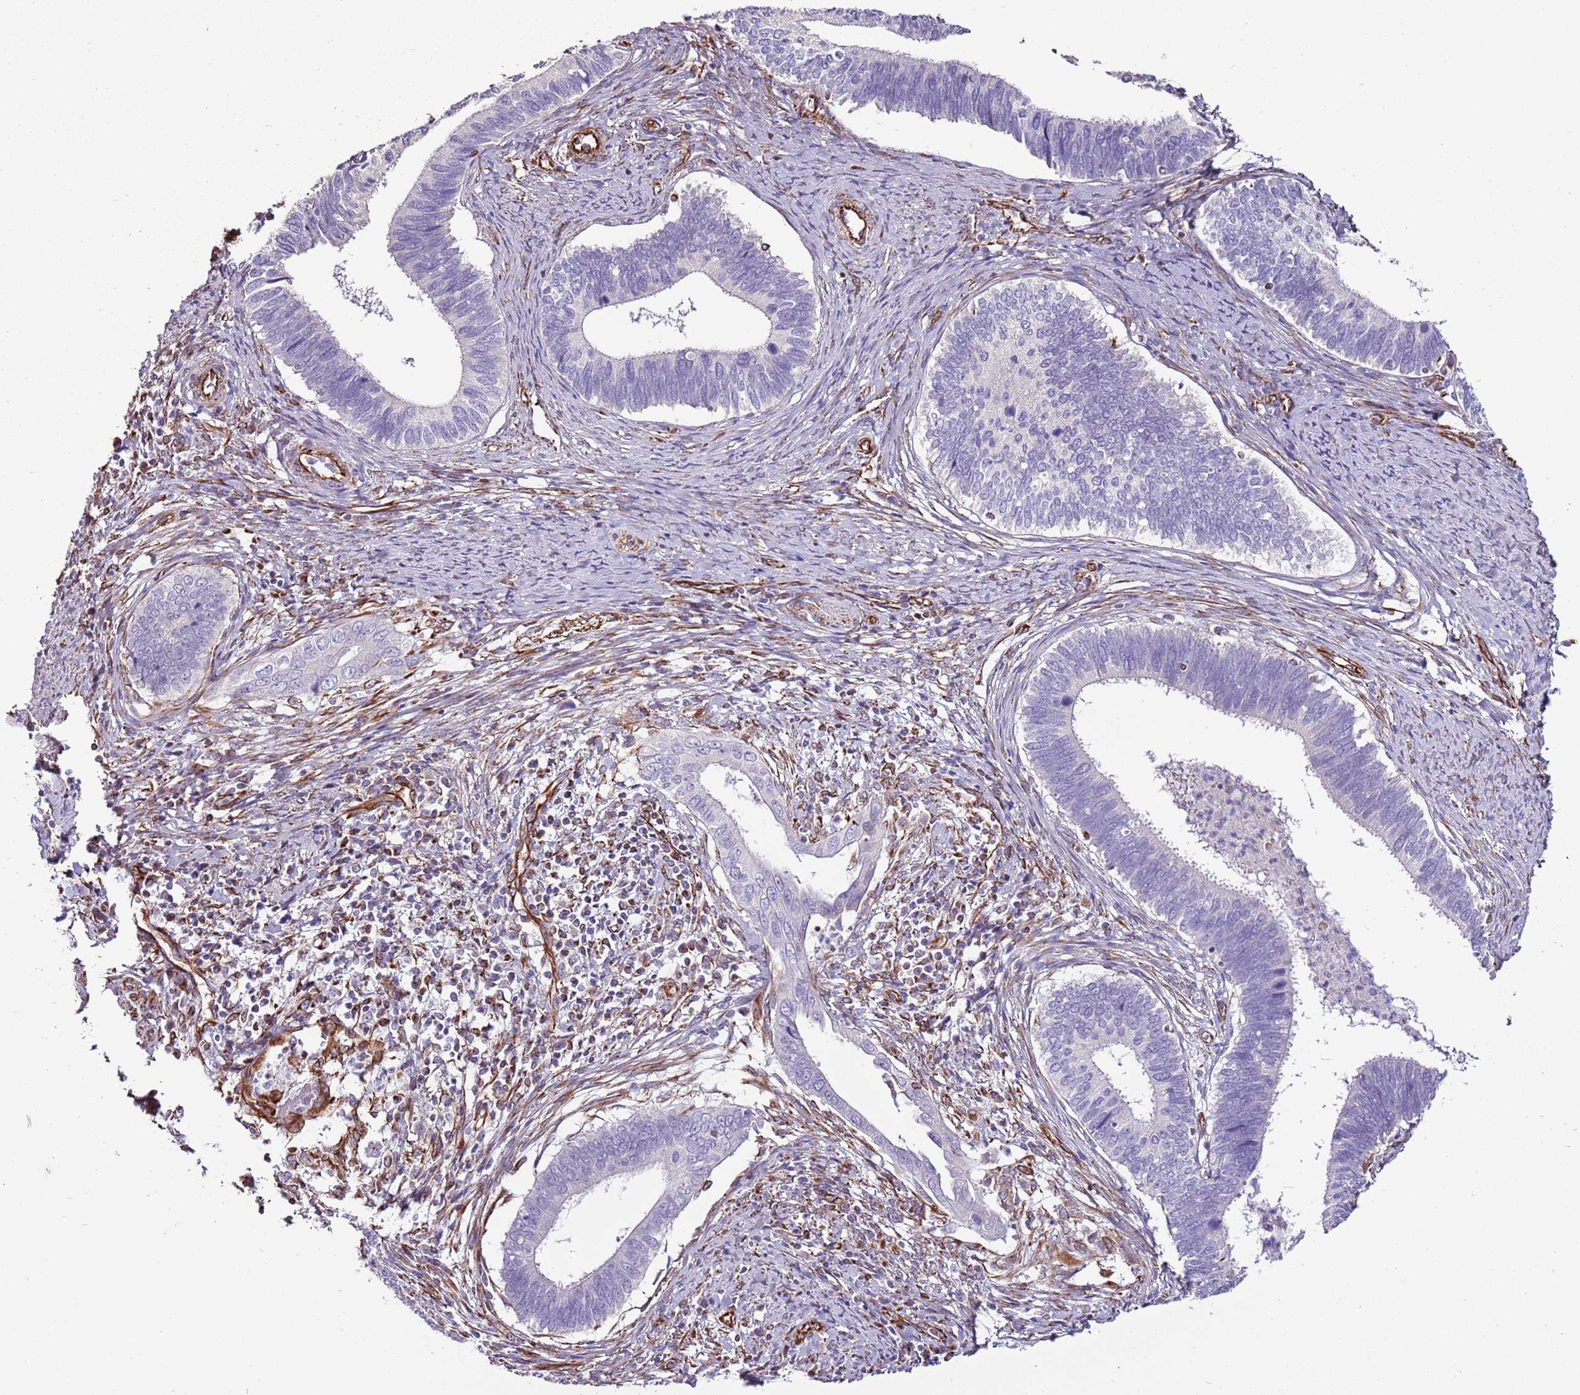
{"staining": {"intensity": "negative", "quantity": "none", "location": "none"}, "tissue": "cervical cancer", "cell_type": "Tumor cells", "image_type": "cancer", "snomed": [{"axis": "morphology", "description": "Adenocarcinoma, NOS"}, {"axis": "topography", "description": "Cervix"}], "caption": "Immunohistochemical staining of human cervical cancer (adenocarcinoma) demonstrates no significant staining in tumor cells.", "gene": "ZNF786", "patient": {"sex": "female", "age": 42}}